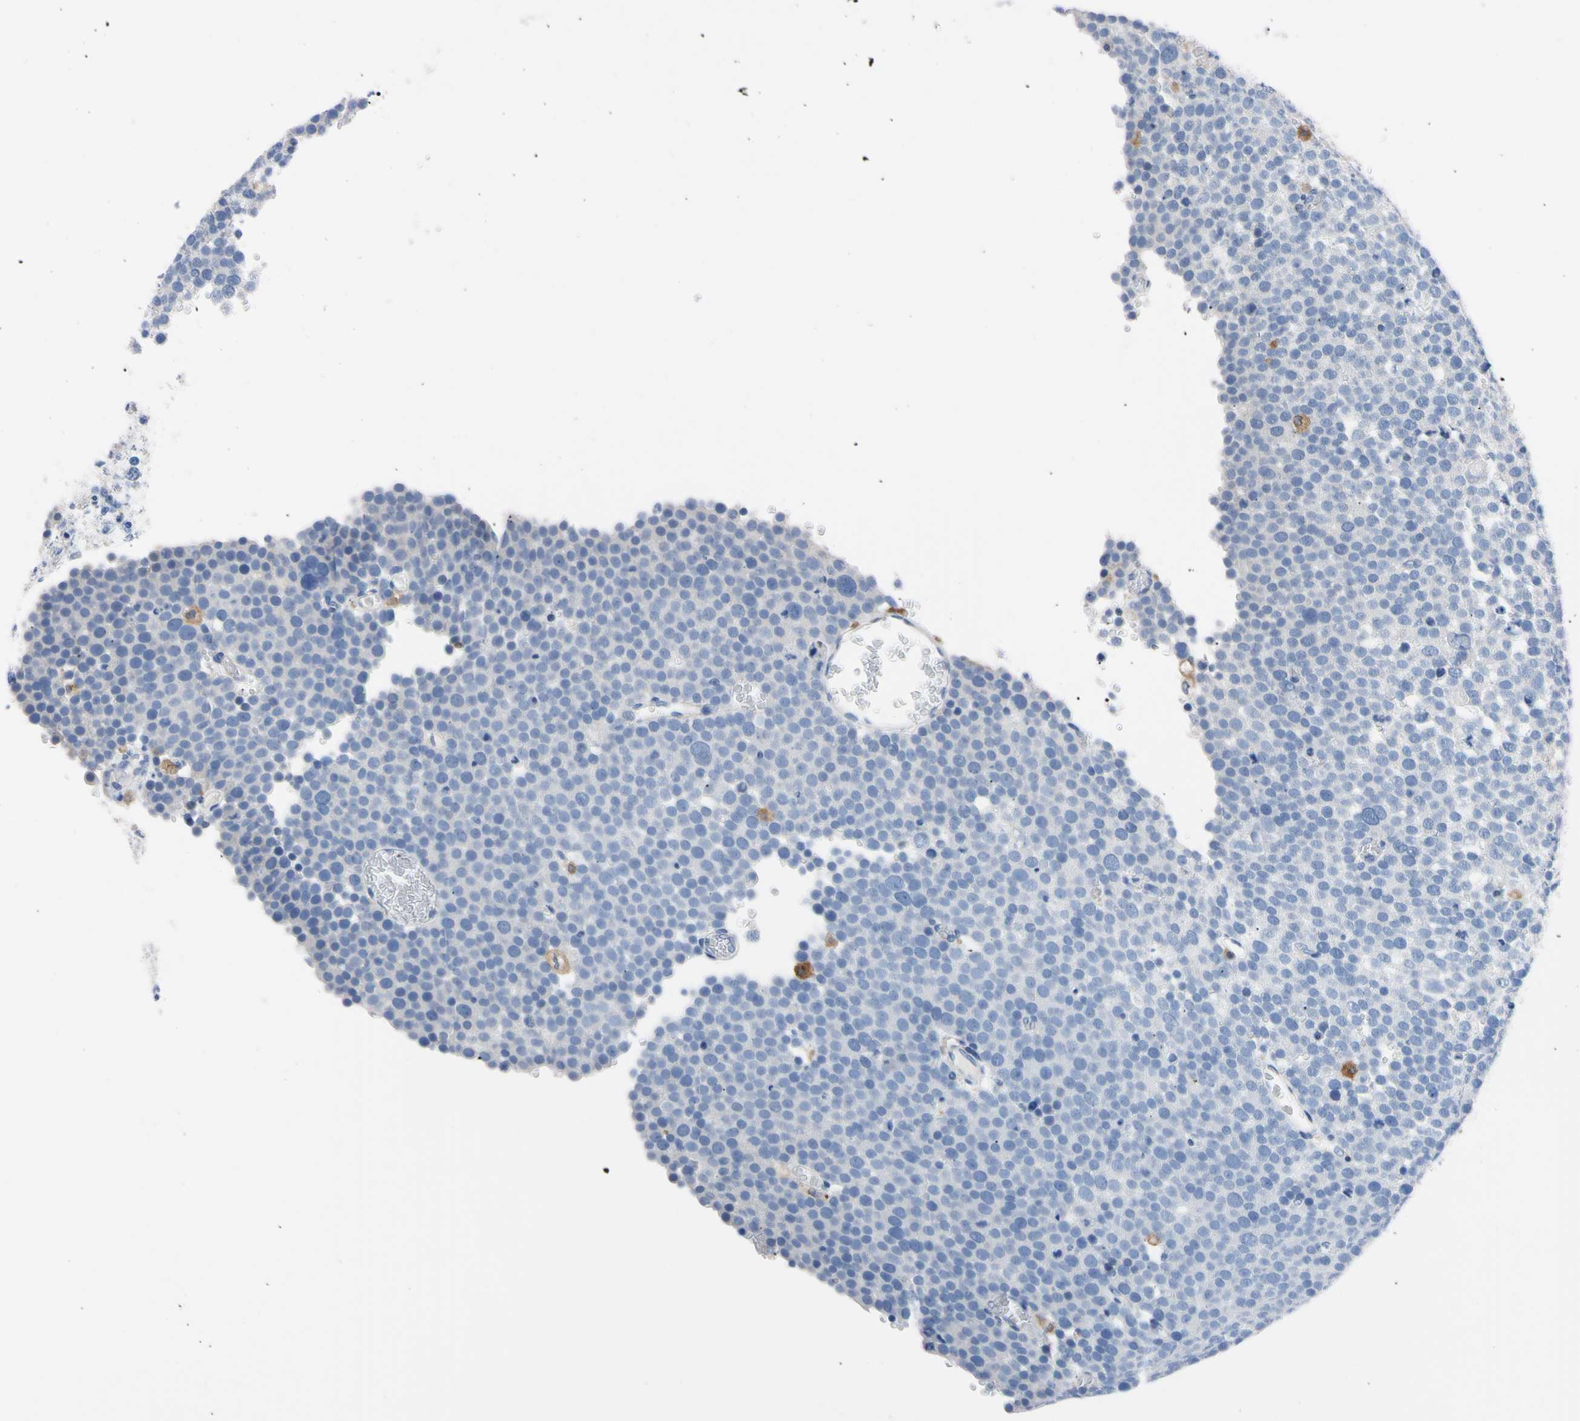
{"staining": {"intensity": "negative", "quantity": "none", "location": "none"}, "tissue": "testis cancer", "cell_type": "Tumor cells", "image_type": "cancer", "snomed": [{"axis": "morphology", "description": "Seminoma, NOS"}, {"axis": "topography", "description": "Testis"}], "caption": "Tumor cells are negative for brown protein staining in testis cancer.", "gene": "NCF4", "patient": {"sex": "male", "age": 71}}